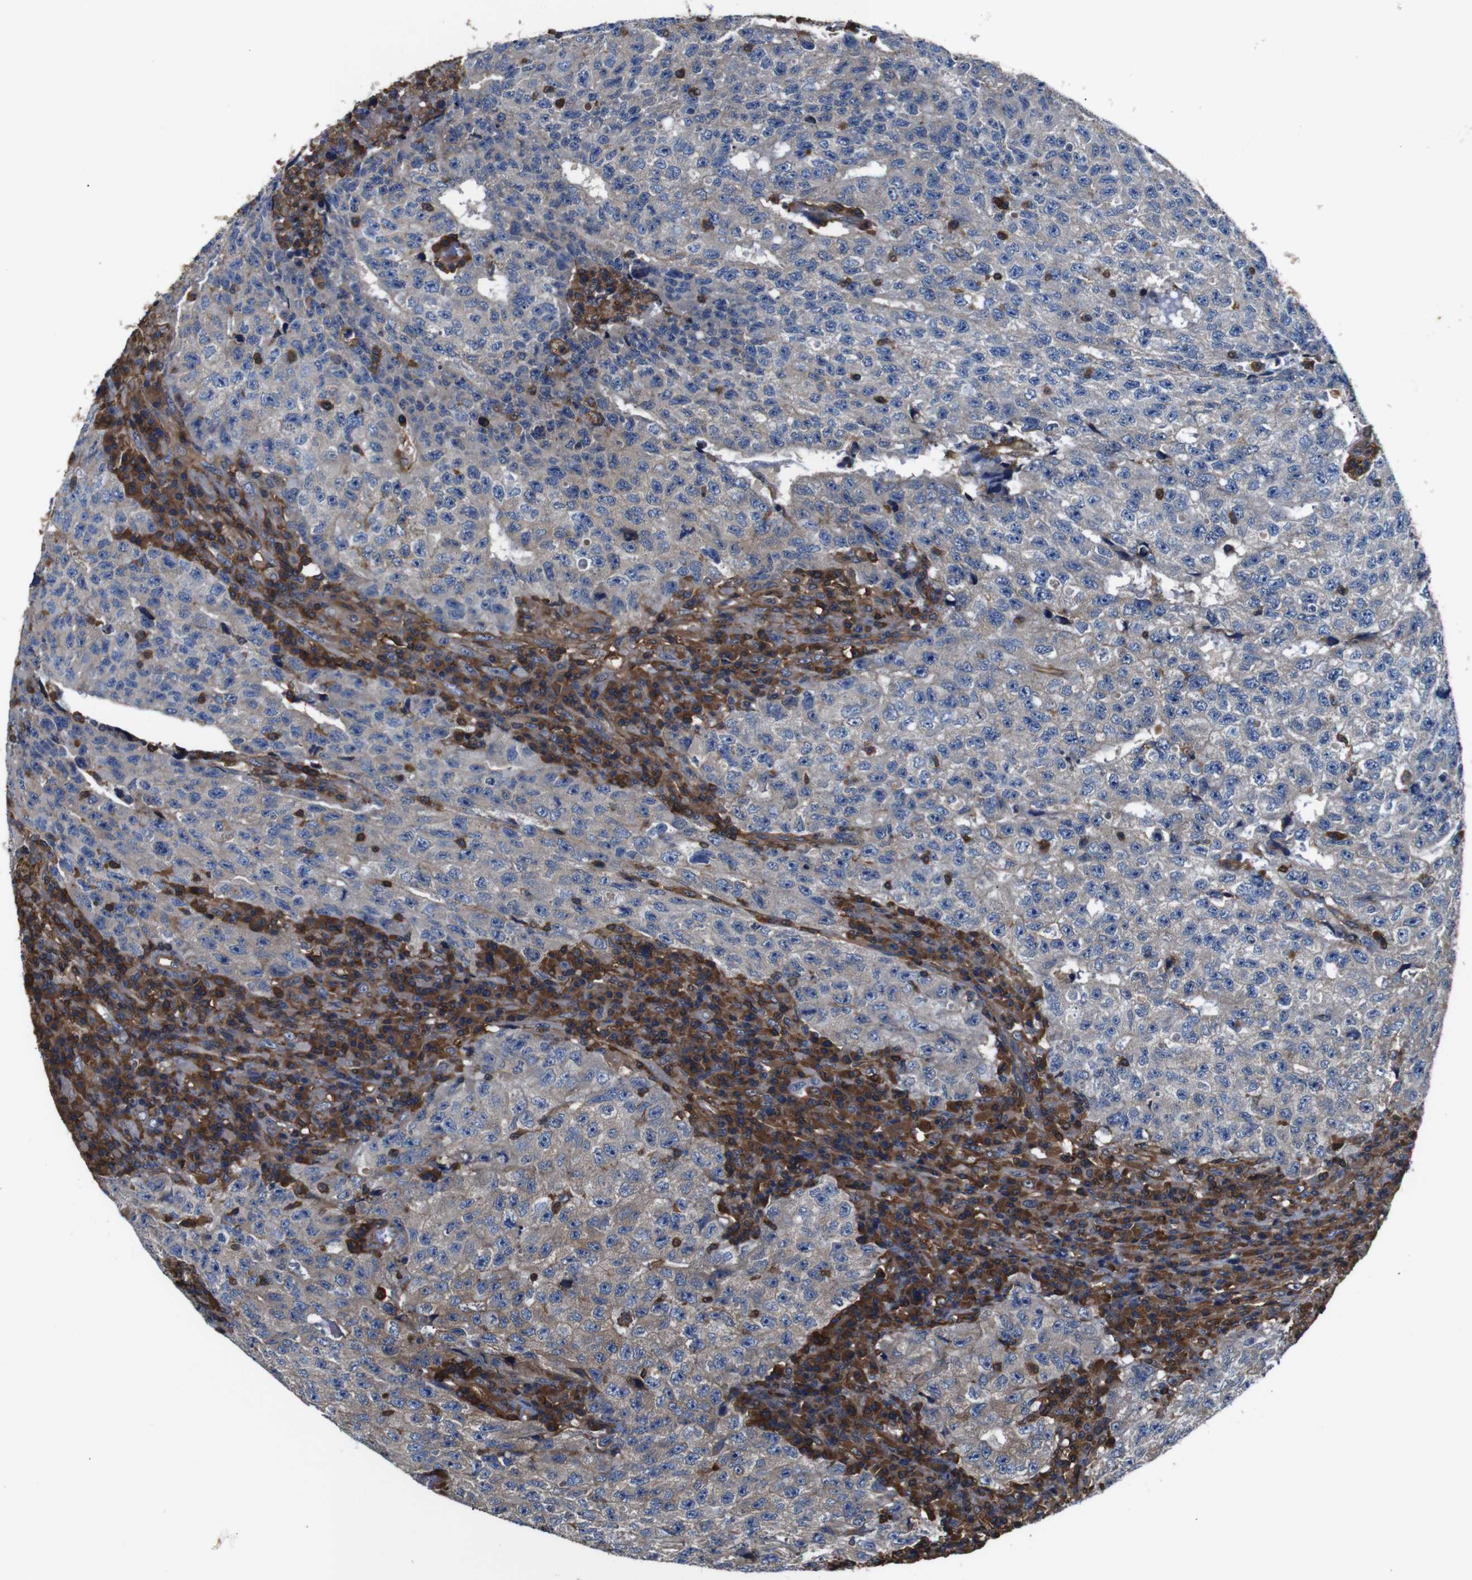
{"staining": {"intensity": "negative", "quantity": "none", "location": "none"}, "tissue": "testis cancer", "cell_type": "Tumor cells", "image_type": "cancer", "snomed": [{"axis": "morphology", "description": "Necrosis, NOS"}, {"axis": "morphology", "description": "Carcinoma, Embryonal, NOS"}, {"axis": "topography", "description": "Testis"}], "caption": "Tumor cells show no significant positivity in testis embryonal carcinoma.", "gene": "PI4KA", "patient": {"sex": "male", "age": 19}}